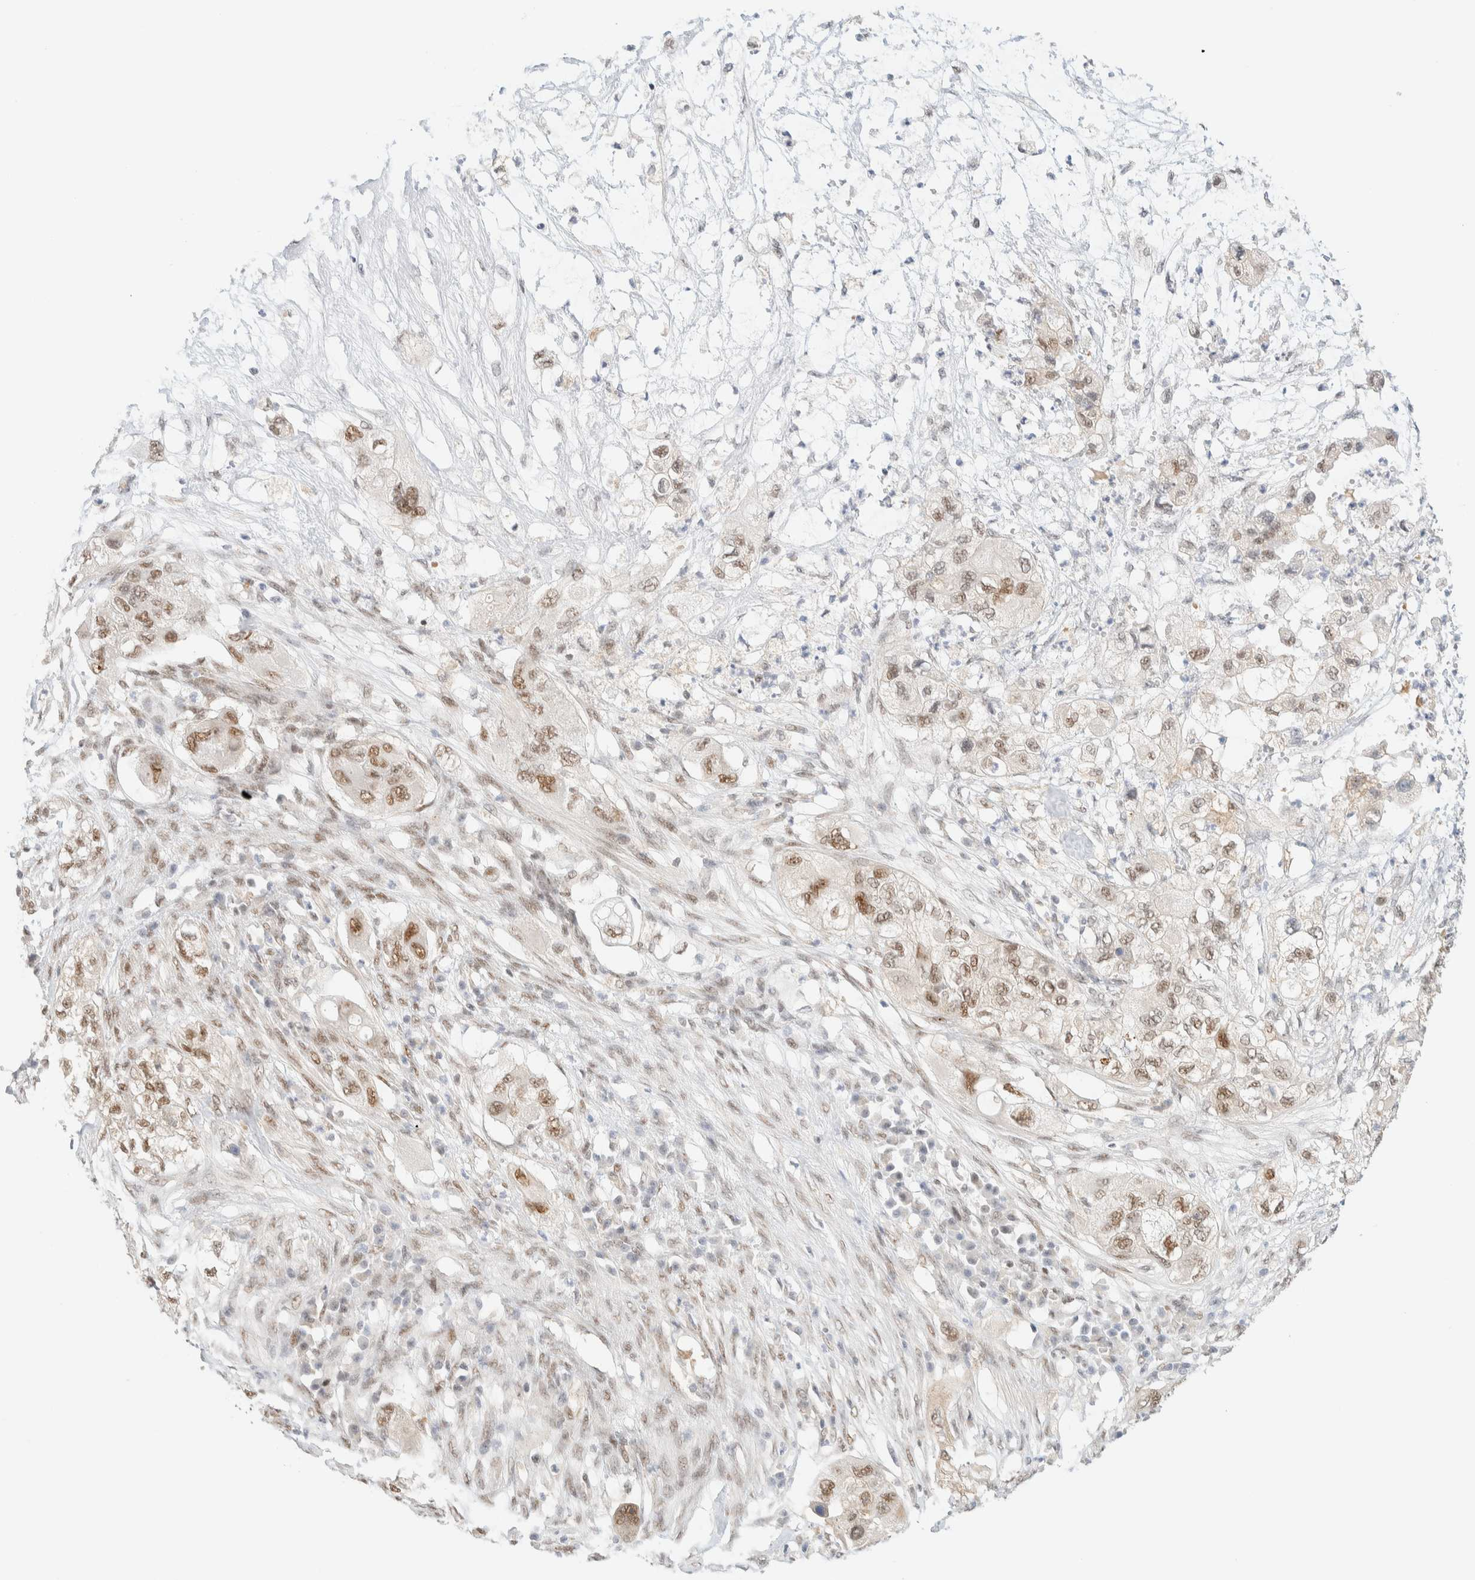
{"staining": {"intensity": "moderate", "quantity": ">75%", "location": "nuclear"}, "tissue": "pancreatic cancer", "cell_type": "Tumor cells", "image_type": "cancer", "snomed": [{"axis": "morphology", "description": "Adenocarcinoma, NOS"}, {"axis": "topography", "description": "Pancreas"}], "caption": "A medium amount of moderate nuclear expression is appreciated in about >75% of tumor cells in pancreatic cancer (adenocarcinoma) tissue. Nuclei are stained in blue.", "gene": "PYGO2", "patient": {"sex": "female", "age": 78}}